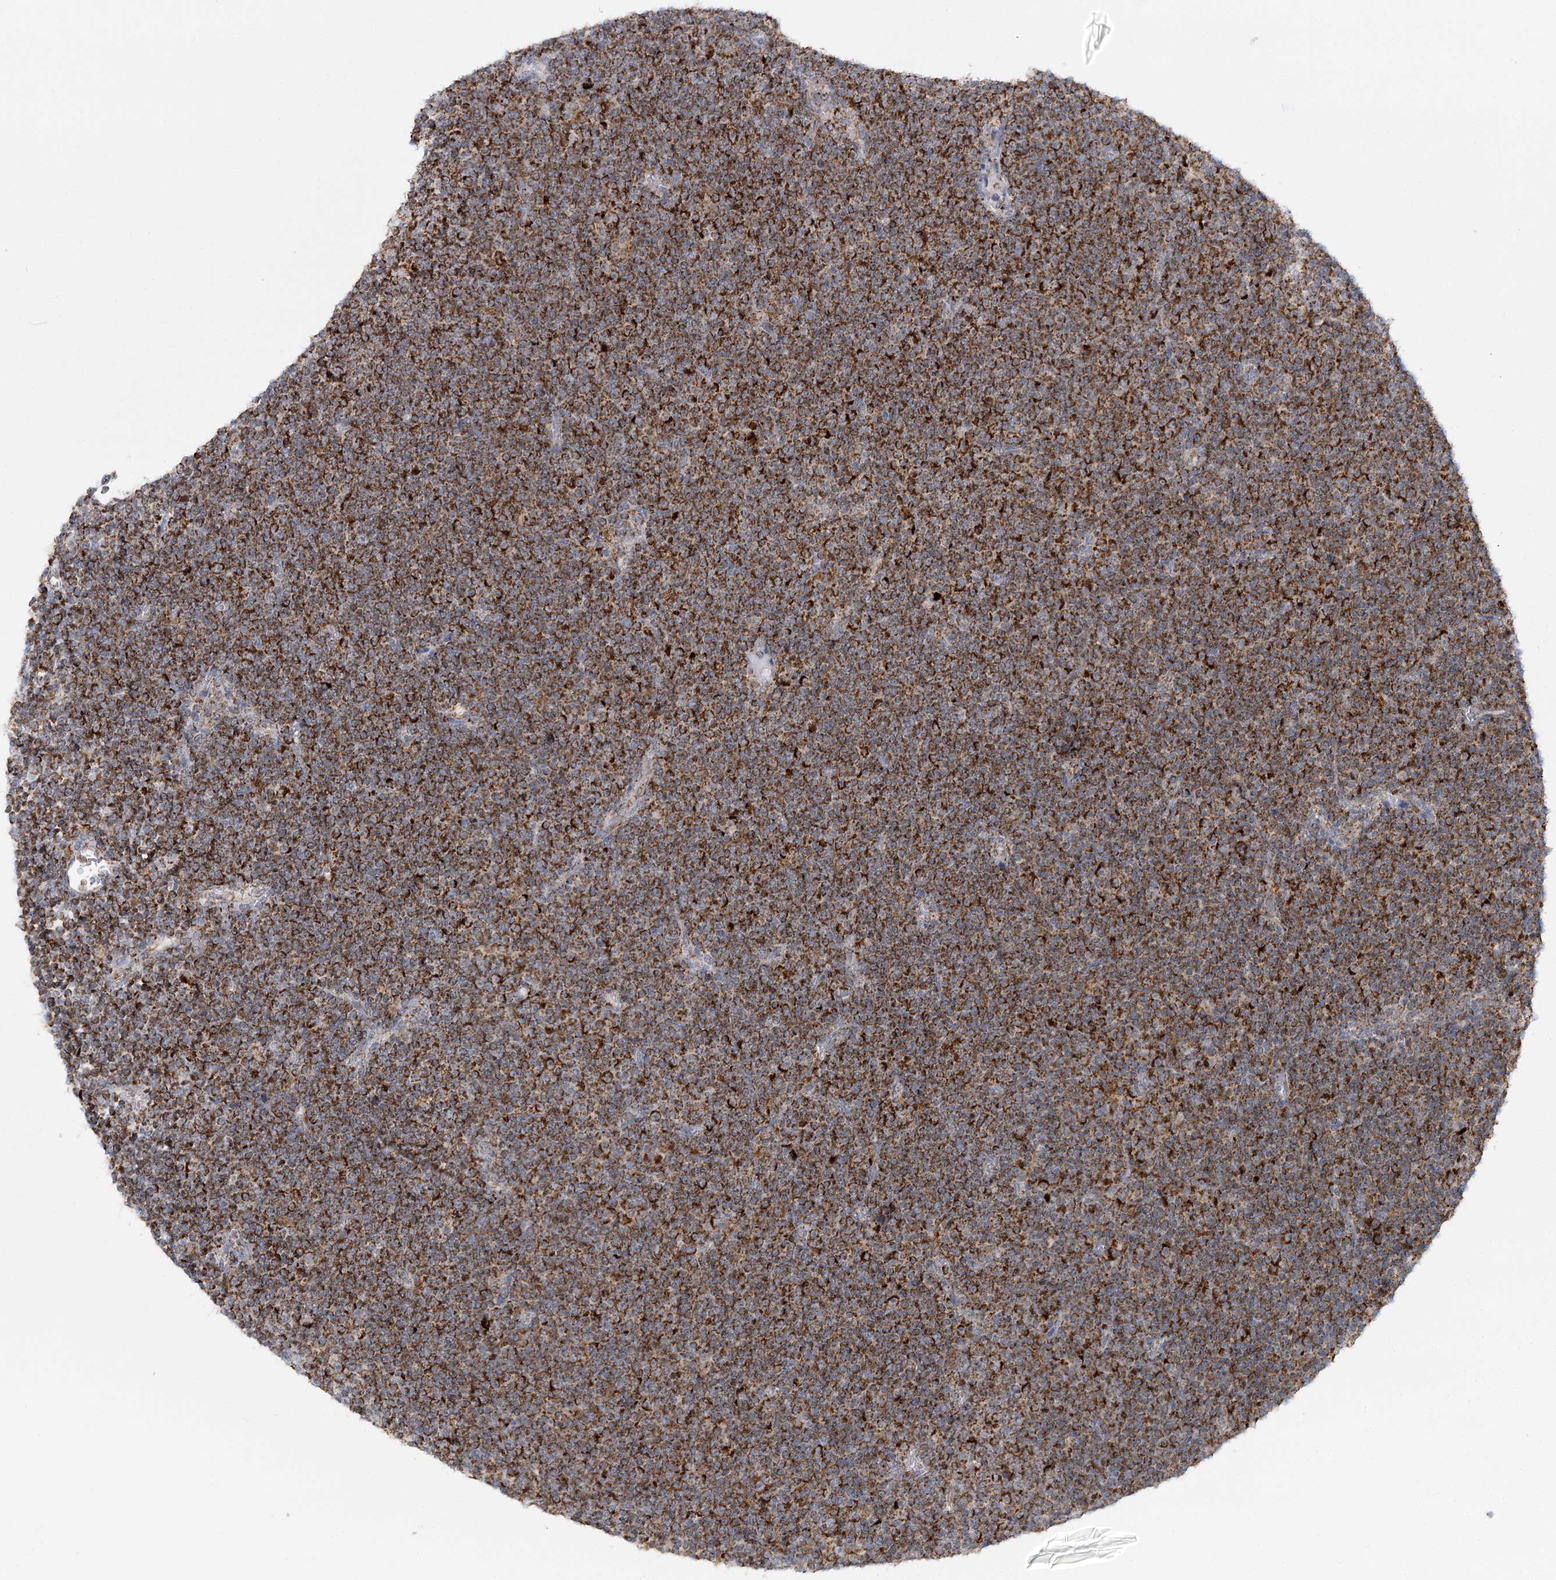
{"staining": {"intensity": "strong", "quantity": ">75%", "location": "cytoplasmic/membranous"}, "tissue": "lymphoma", "cell_type": "Tumor cells", "image_type": "cancer", "snomed": [{"axis": "morphology", "description": "Malignant lymphoma, non-Hodgkin's type, Low grade"}, {"axis": "topography", "description": "Lymph node"}], "caption": "Tumor cells display strong cytoplasmic/membranous expression in about >75% of cells in lymphoma.", "gene": "TAS1R1", "patient": {"sex": "female", "age": 67}}